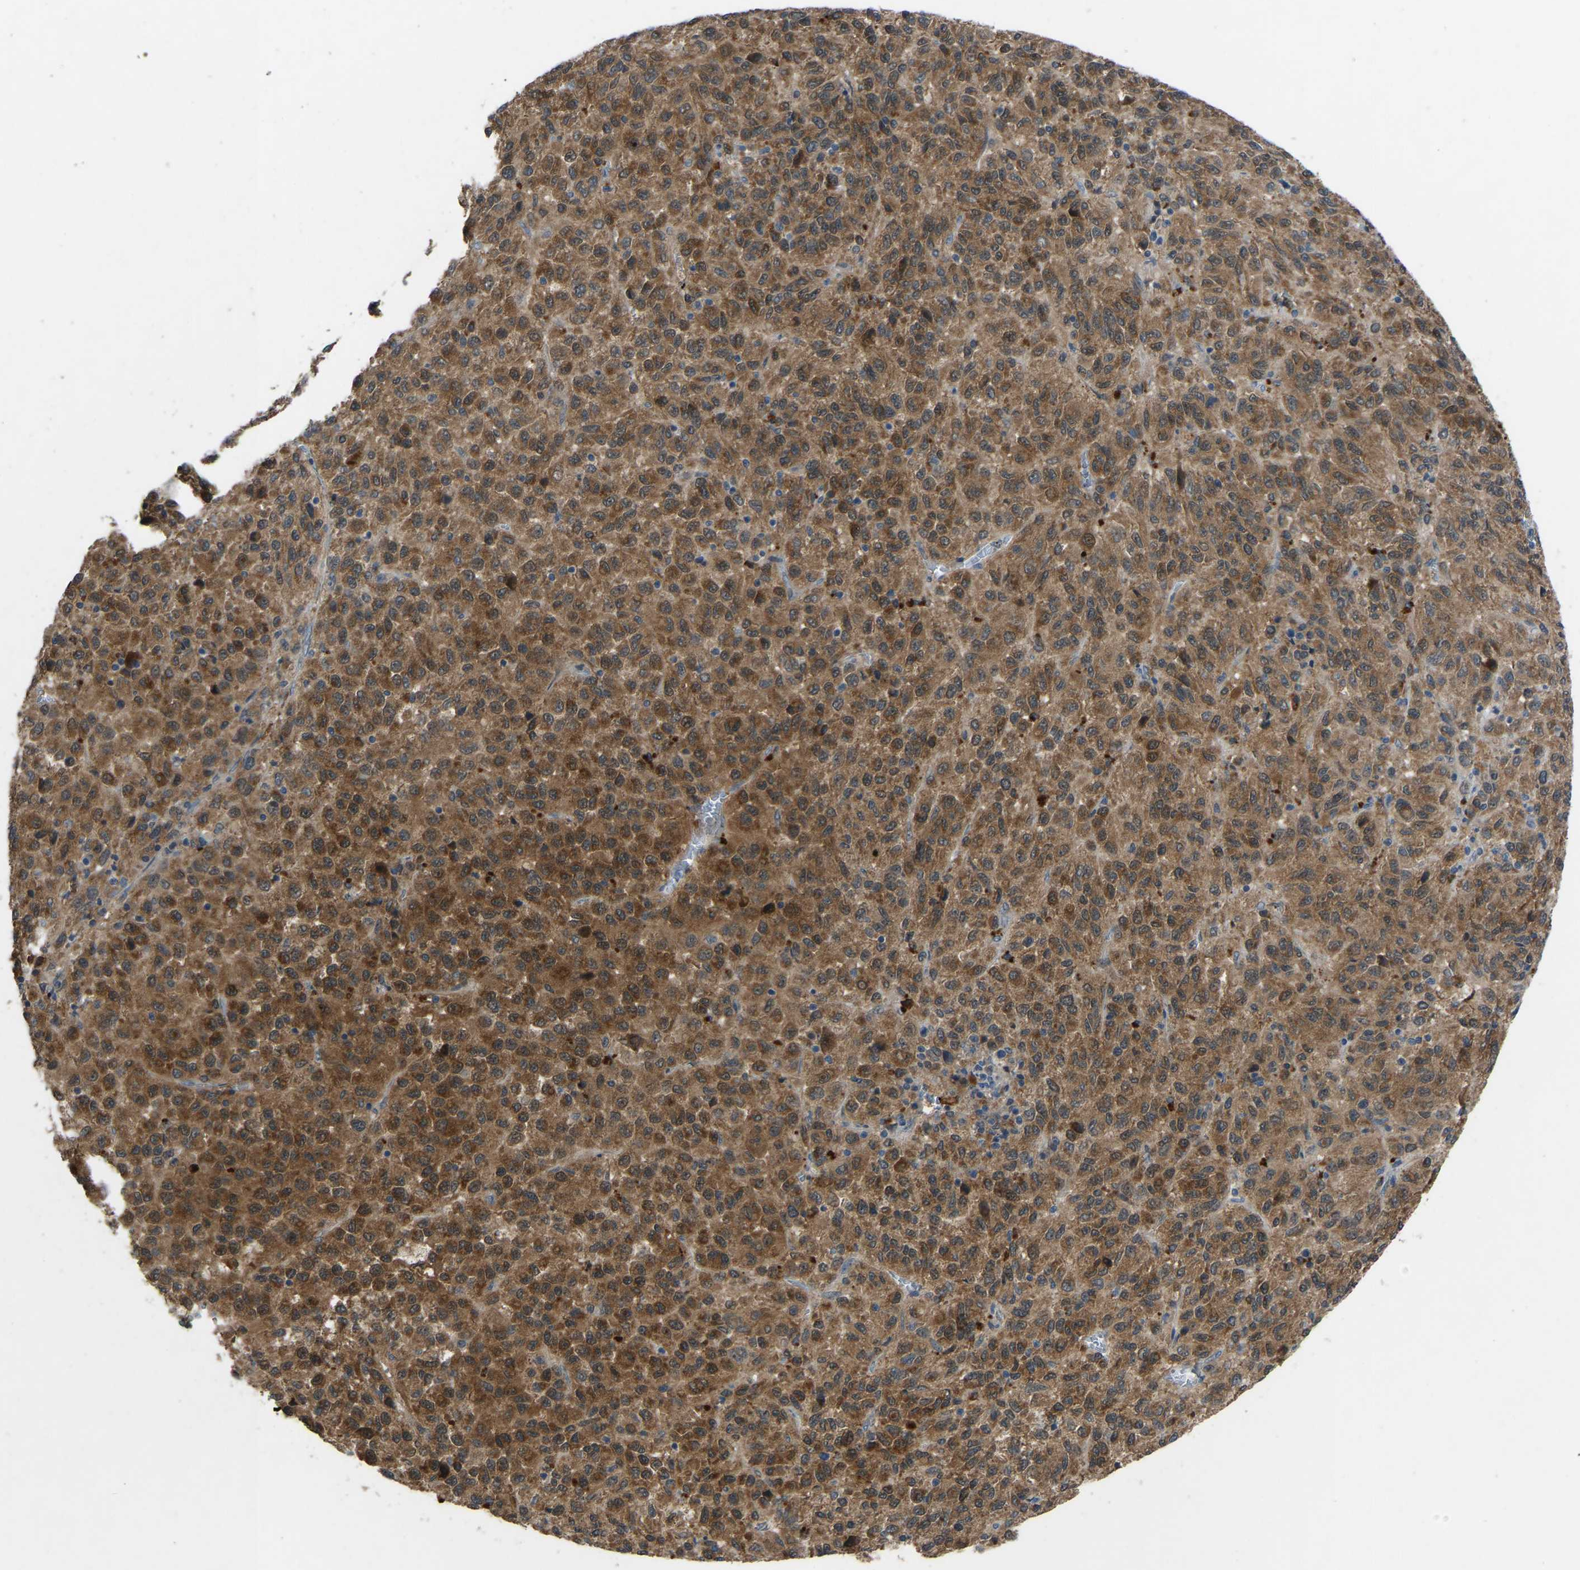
{"staining": {"intensity": "moderate", "quantity": ">75%", "location": "cytoplasmic/membranous"}, "tissue": "melanoma", "cell_type": "Tumor cells", "image_type": "cancer", "snomed": [{"axis": "morphology", "description": "Malignant melanoma, Metastatic site"}, {"axis": "topography", "description": "Lung"}], "caption": "The micrograph shows staining of melanoma, revealing moderate cytoplasmic/membranous protein positivity (brown color) within tumor cells.", "gene": "FHIT", "patient": {"sex": "male", "age": 64}}